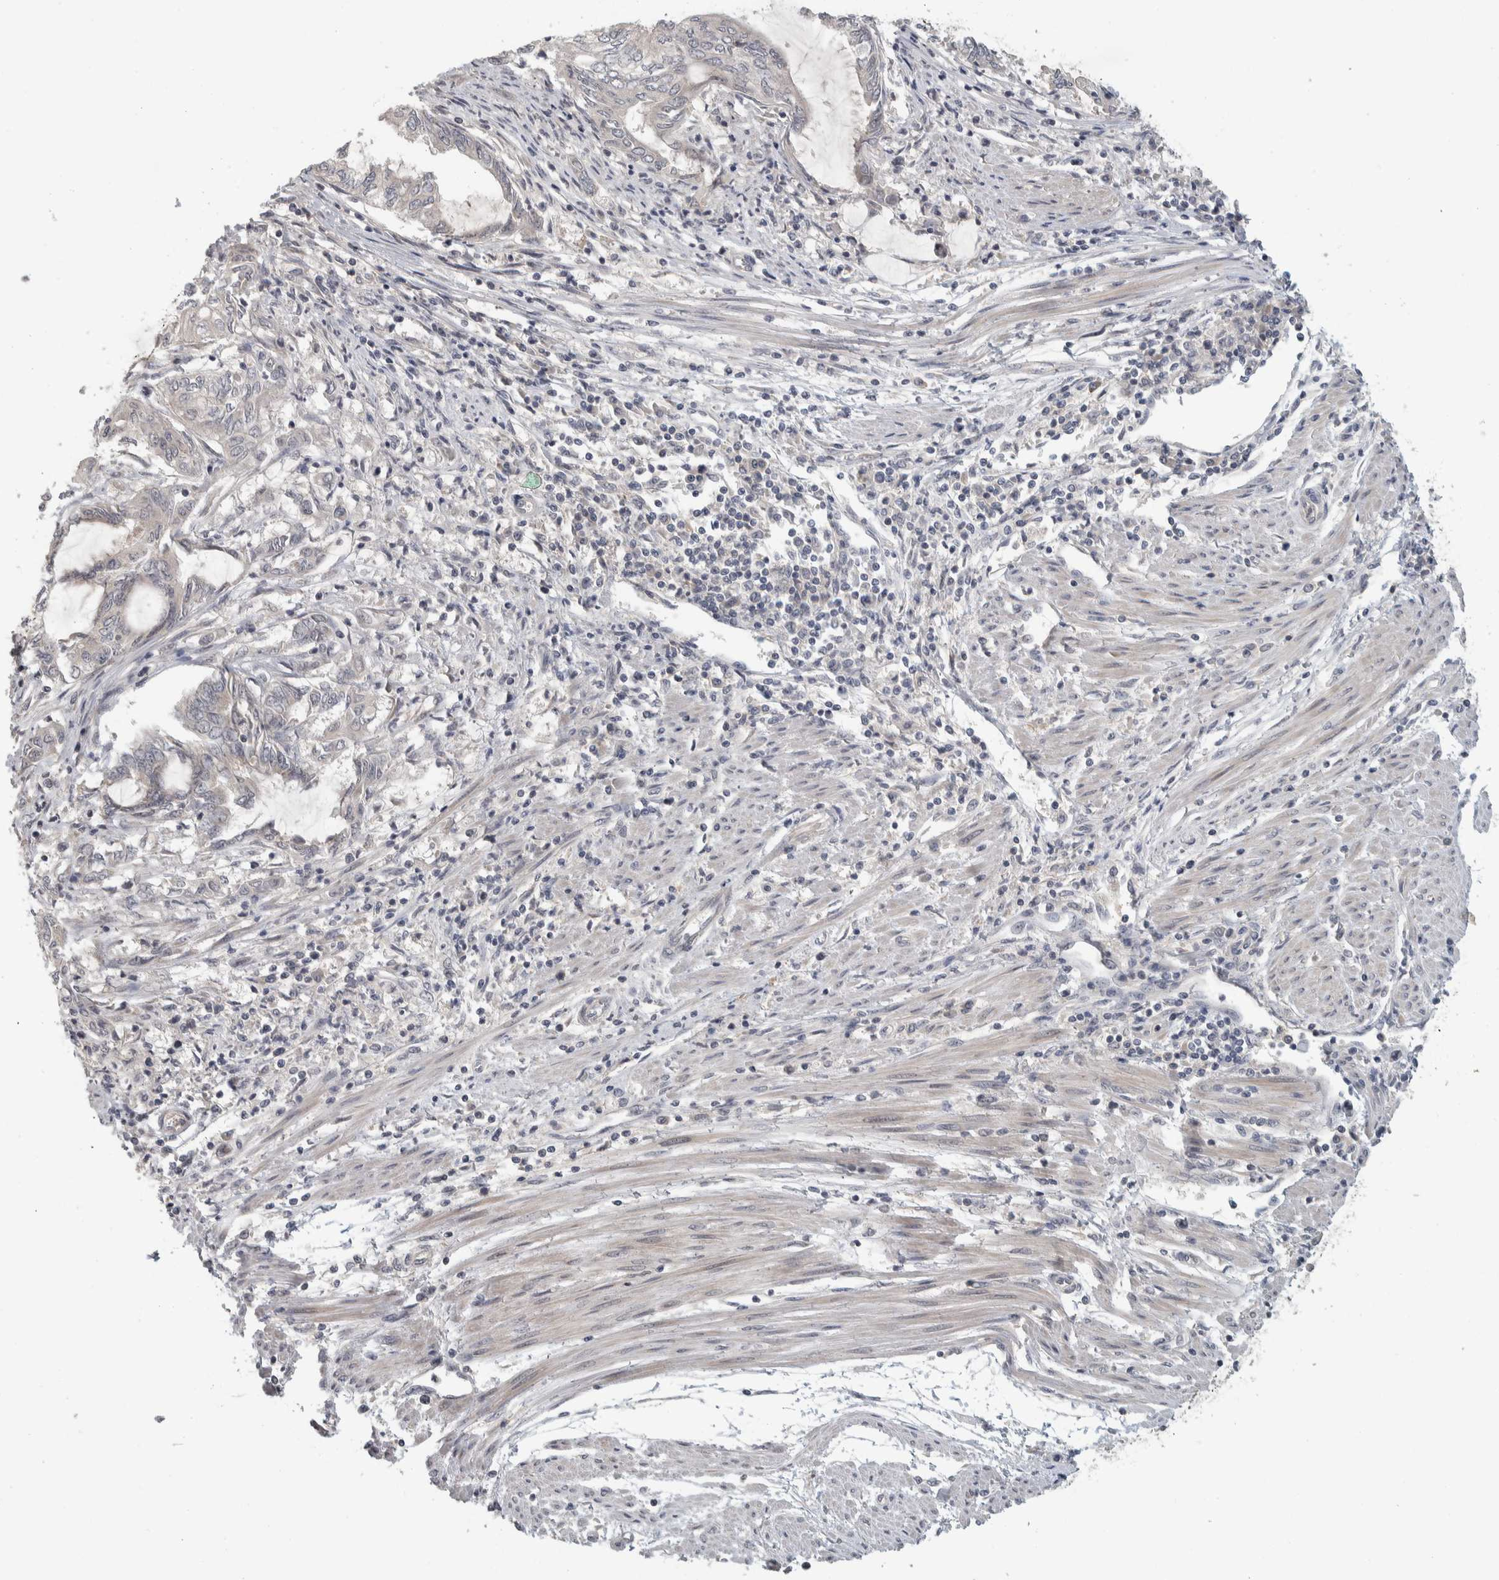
{"staining": {"intensity": "negative", "quantity": "none", "location": "none"}, "tissue": "endometrial cancer", "cell_type": "Tumor cells", "image_type": "cancer", "snomed": [{"axis": "morphology", "description": "Adenocarcinoma, NOS"}, {"axis": "topography", "description": "Uterus"}, {"axis": "topography", "description": "Endometrium"}], "caption": "Tumor cells show no significant protein positivity in adenocarcinoma (endometrial).", "gene": "AFP", "patient": {"sex": "female", "age": 70}}